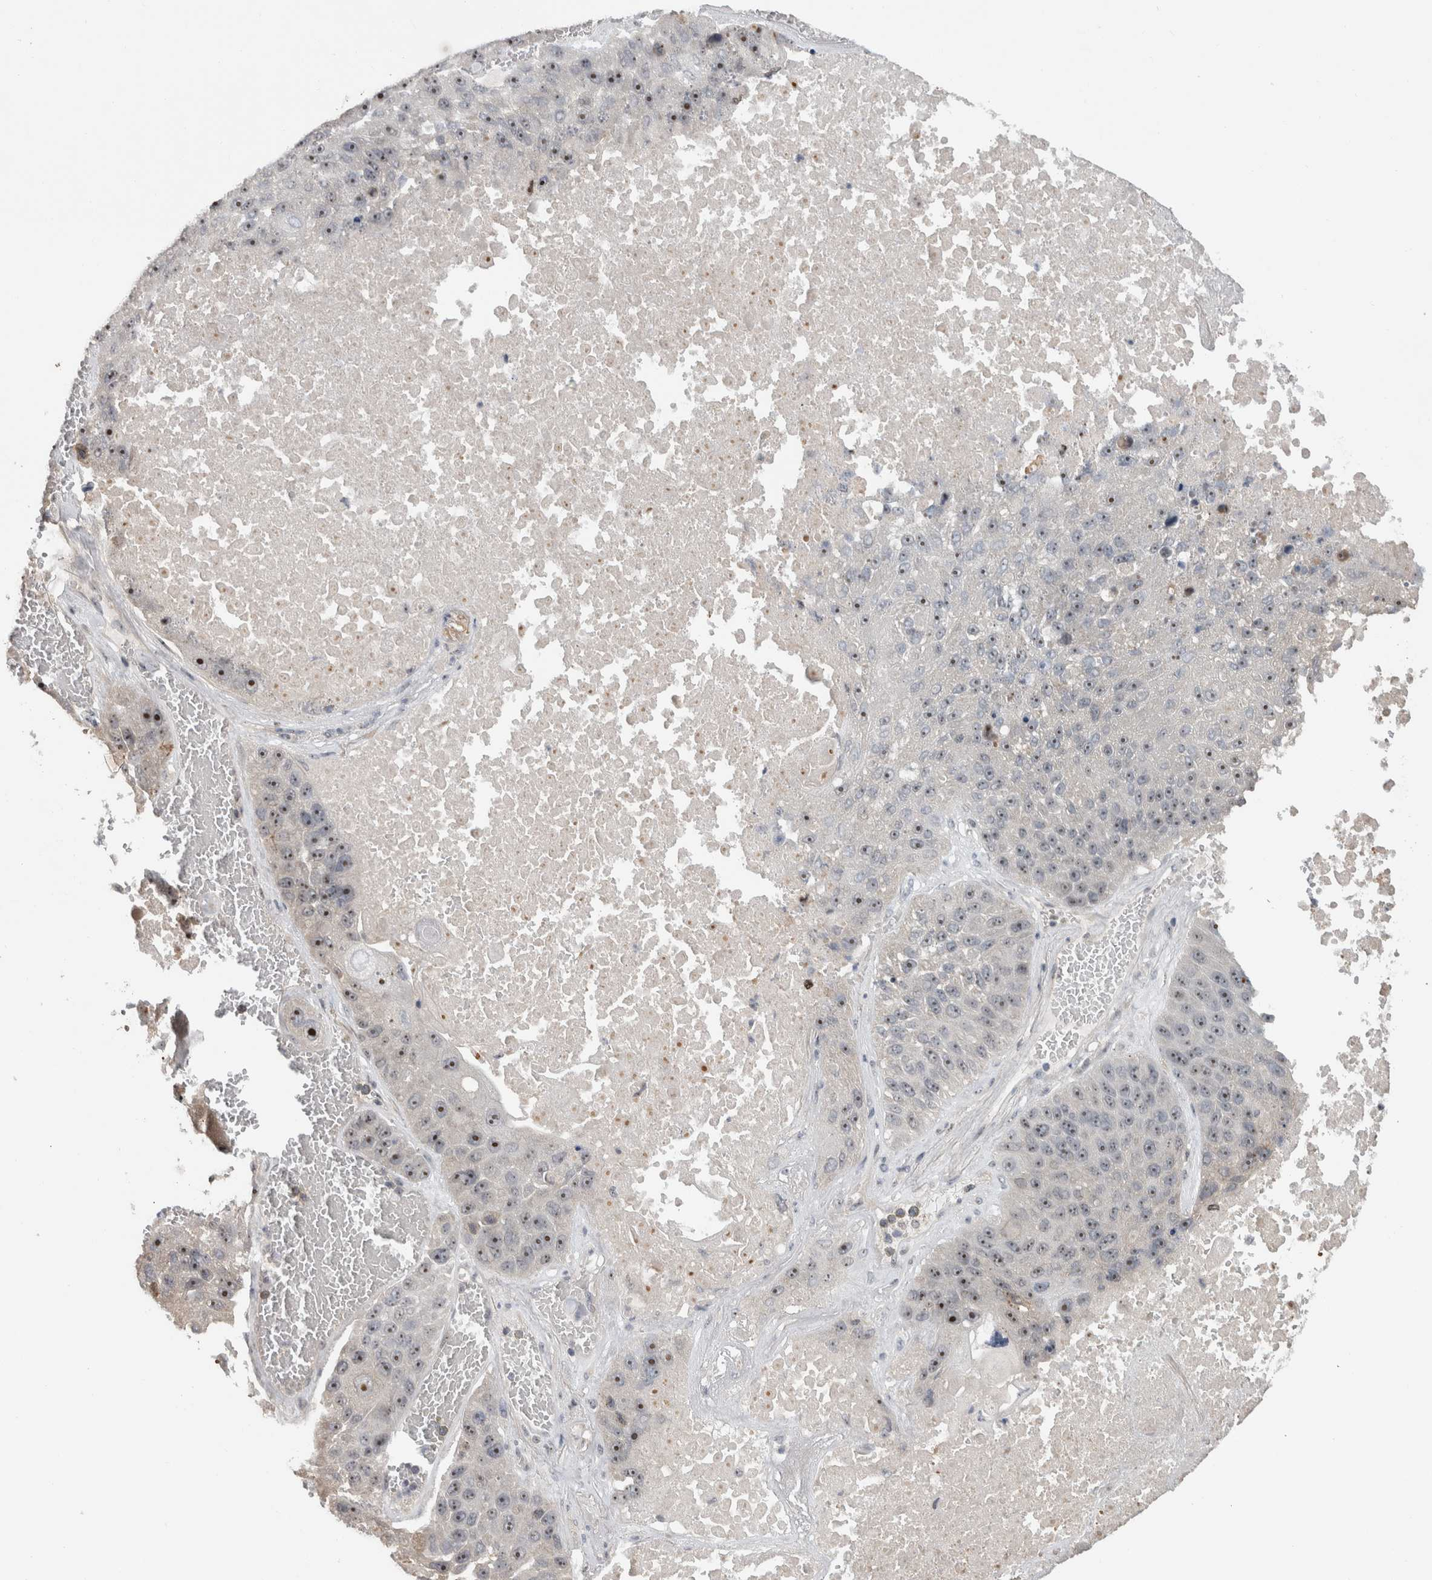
{"staining": {"intensity": "moderate", "quantity": ">75%", "location": "nuclear"}, "tissue": "lung cancer", "cell_type": "Tumor cells", "image_type": "cancer", "snomed": [{"axis": "morphology", "description": "Squamous cell carcinoma, NOS"}, {"axis": "topography", "description": "Lung"}], "caption": "Human lung cancer (squamous cell carcinoma) stained with a brown dye demonstrates moderate nuclear positive positivity in approximately >75% of tumor cells.", "gene": "RBM28", "patient": {"sex": "male", "age": 61}}